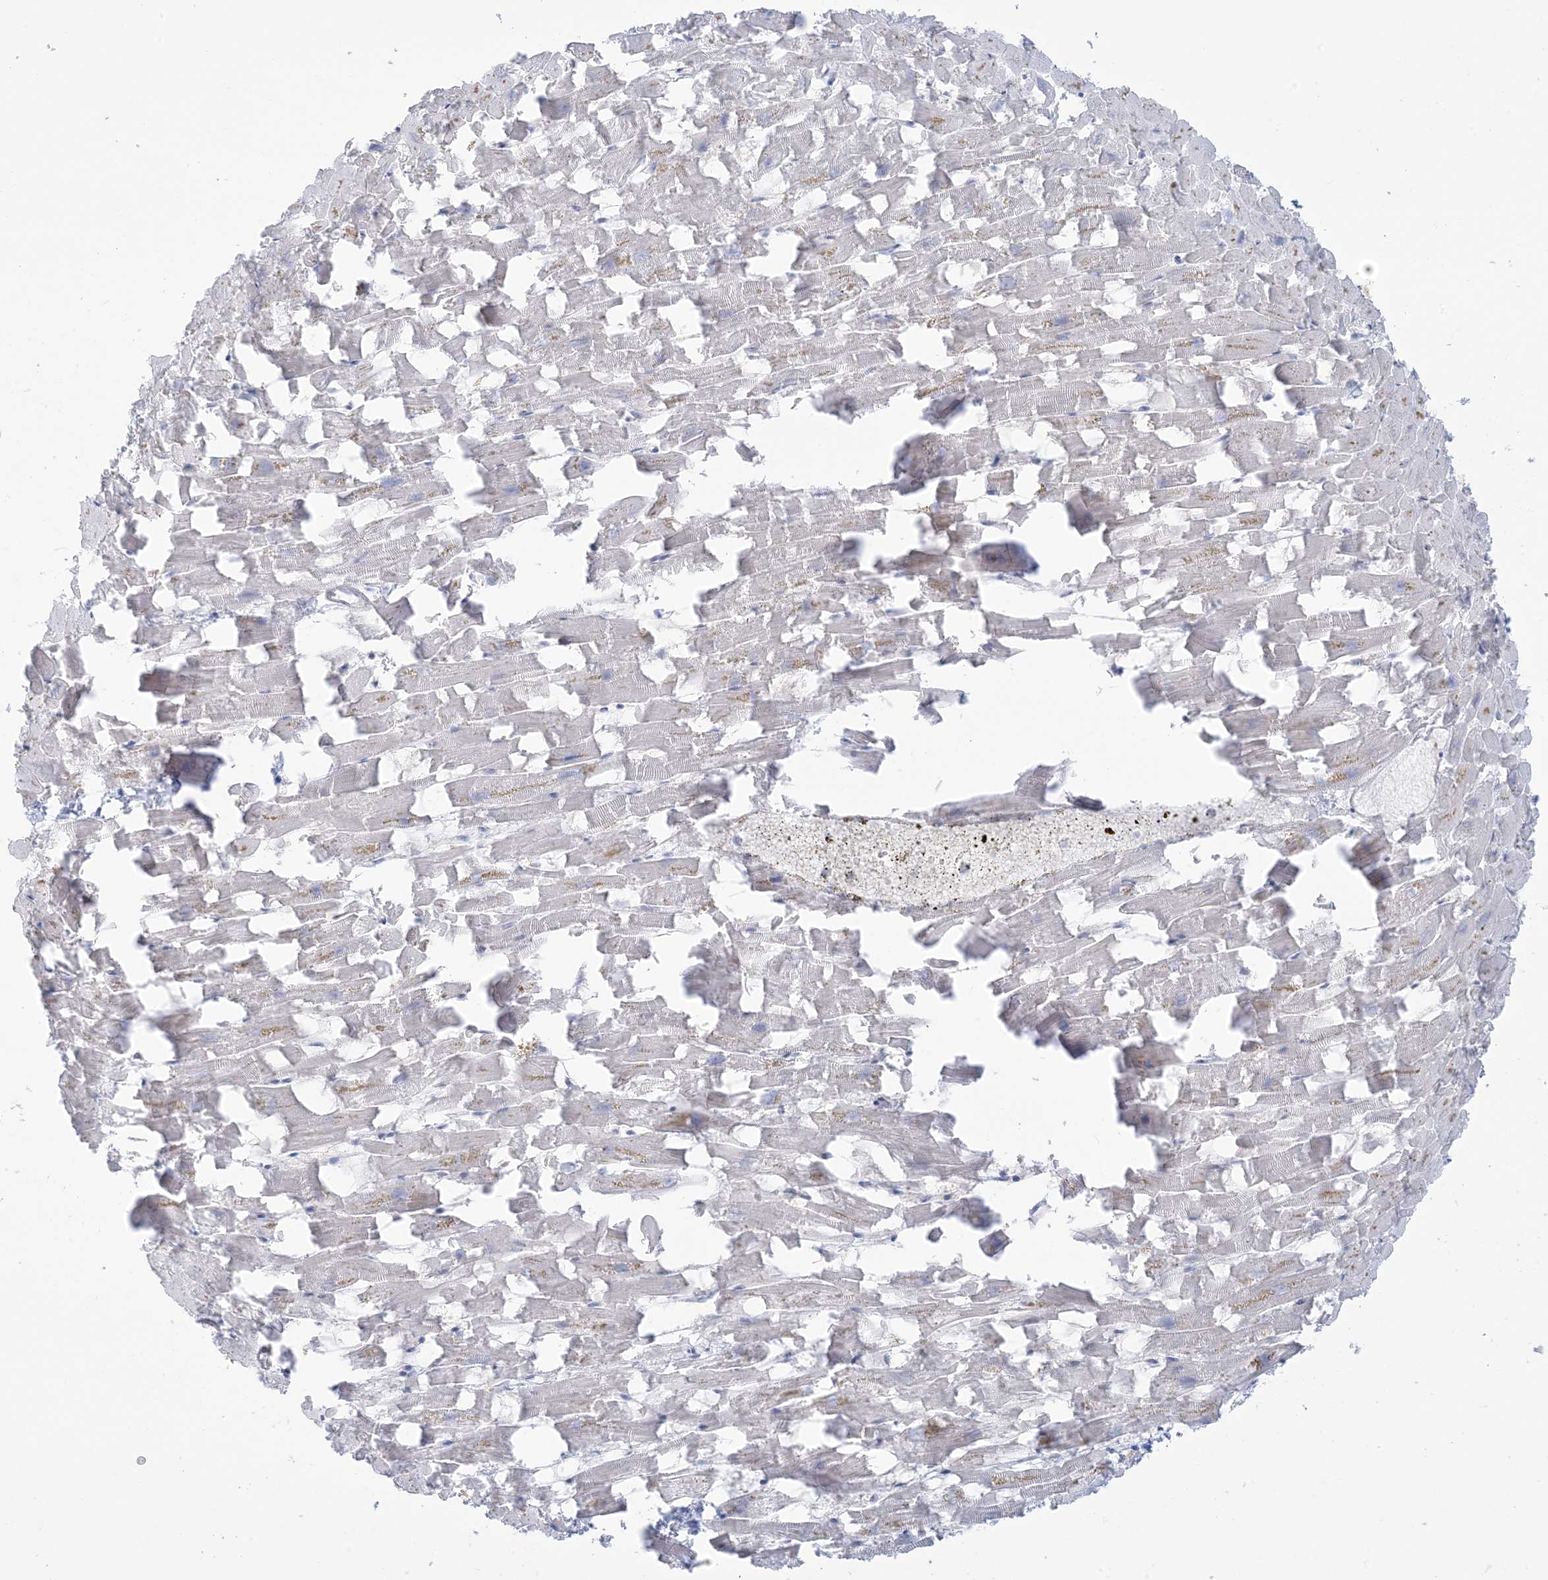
{"staining": {"intensity": "weak", "quantity": "<25%", "location": "cytoplasmic/membranous"}, "tissue": "heart muscle", "cell_type": "Cardiomyocytes", "image_type": "normal", "snomed": [{"axis": "morphology", "description": "Normal tissue, NOS"}, {"axis": "topography", "description": "Heart"}], "caption": "Normal heart muscle was stained to show a protein in brown. There is no significant positivity in cardiomyocytes.", "gene": "AGXT", "patient": {"sex": "female", "age": 64}}